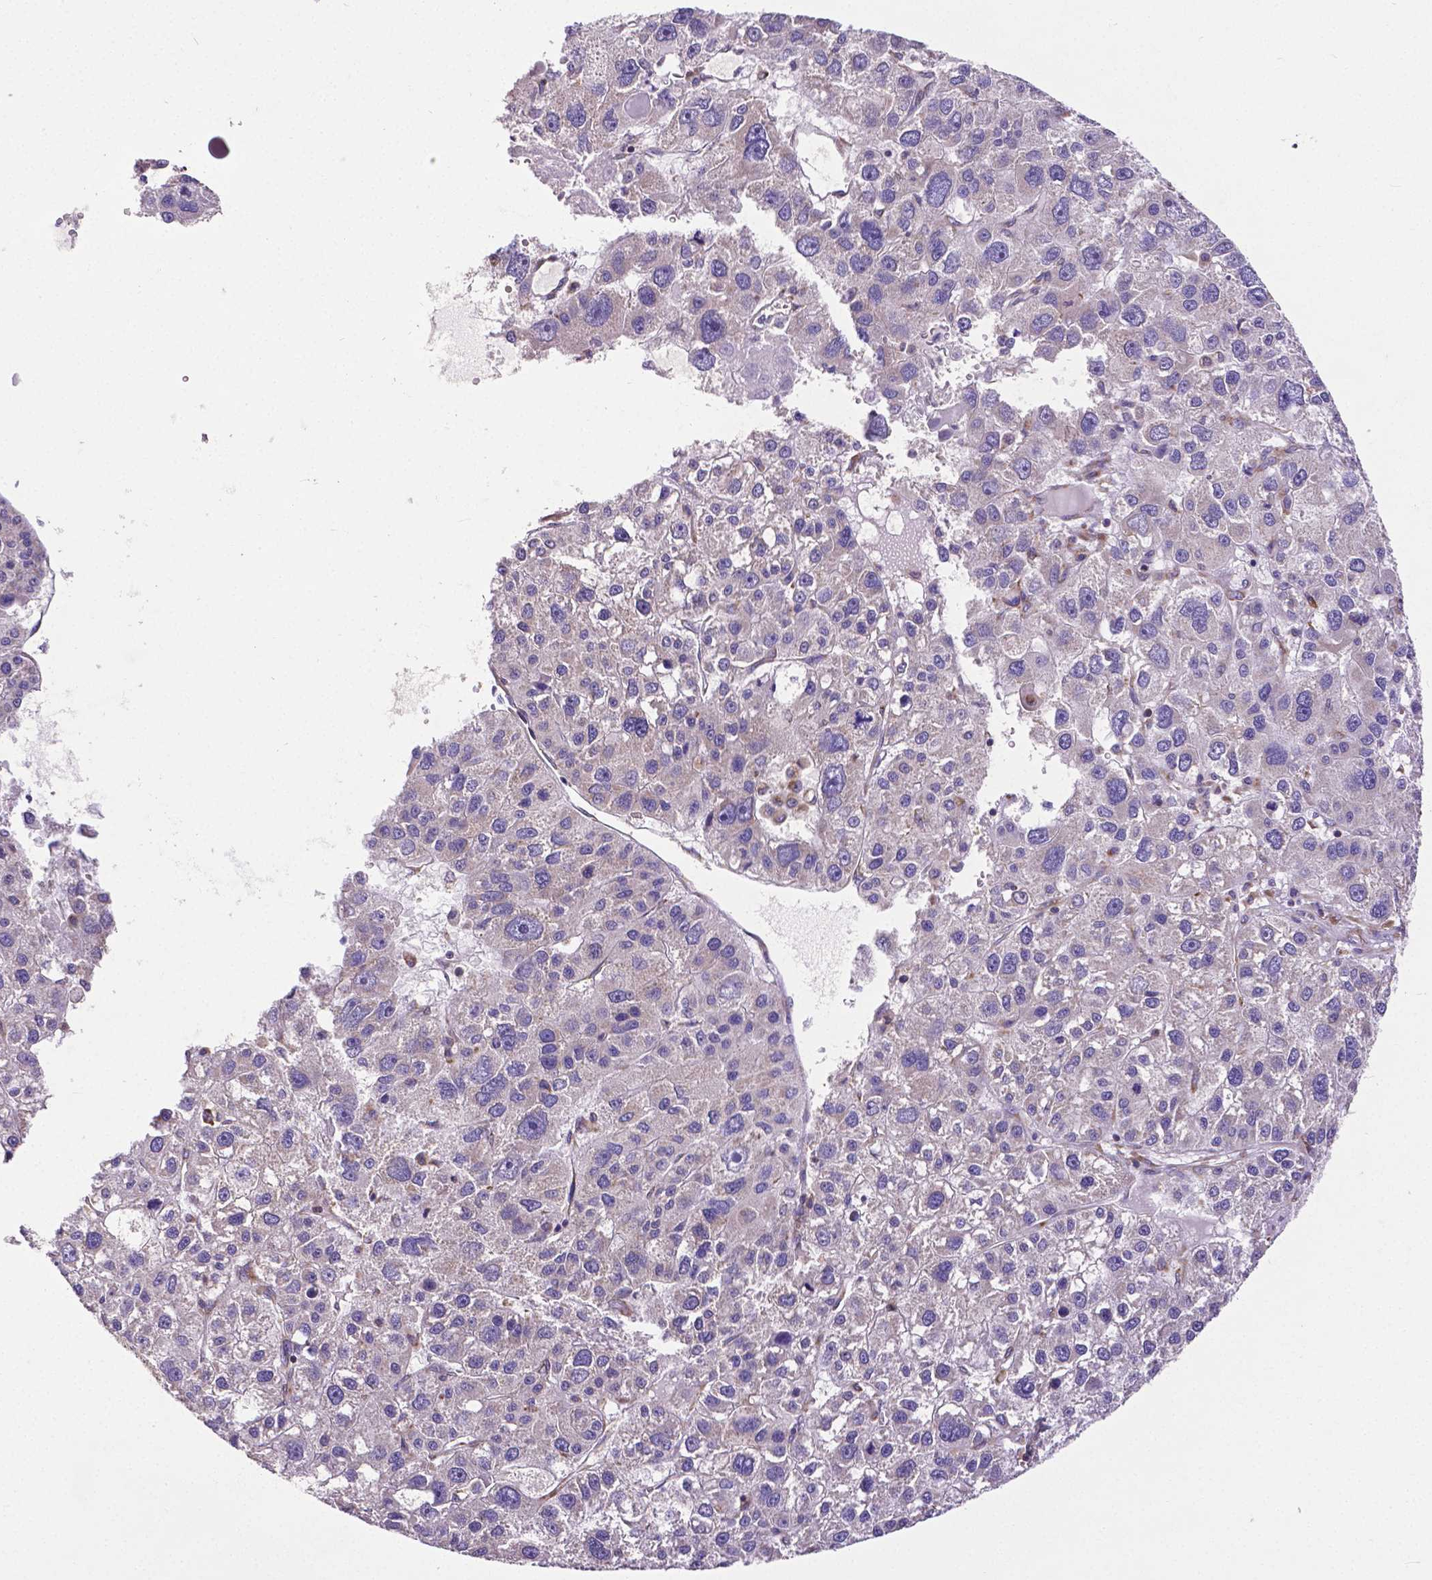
{"staining": {"intensity": "weak", "quantity": "<25%", "location": "cytoplasmic/membranous"}, "tissue": "liver cancer", "cell_type": "Tumor cells", "image_type": "cancer", "snomed": [{"axis": "morphology", "description": "Carcinoma, Hepatocellular, NOS"}, {"axis": "topography", "description": "Liver"}], "caption": "The micrograph reveals no significant expression in tumor cells of liver hepatocellular carcinoma.", "gene": "MTDH", "patient": {"sex": "male", "age": 73}}